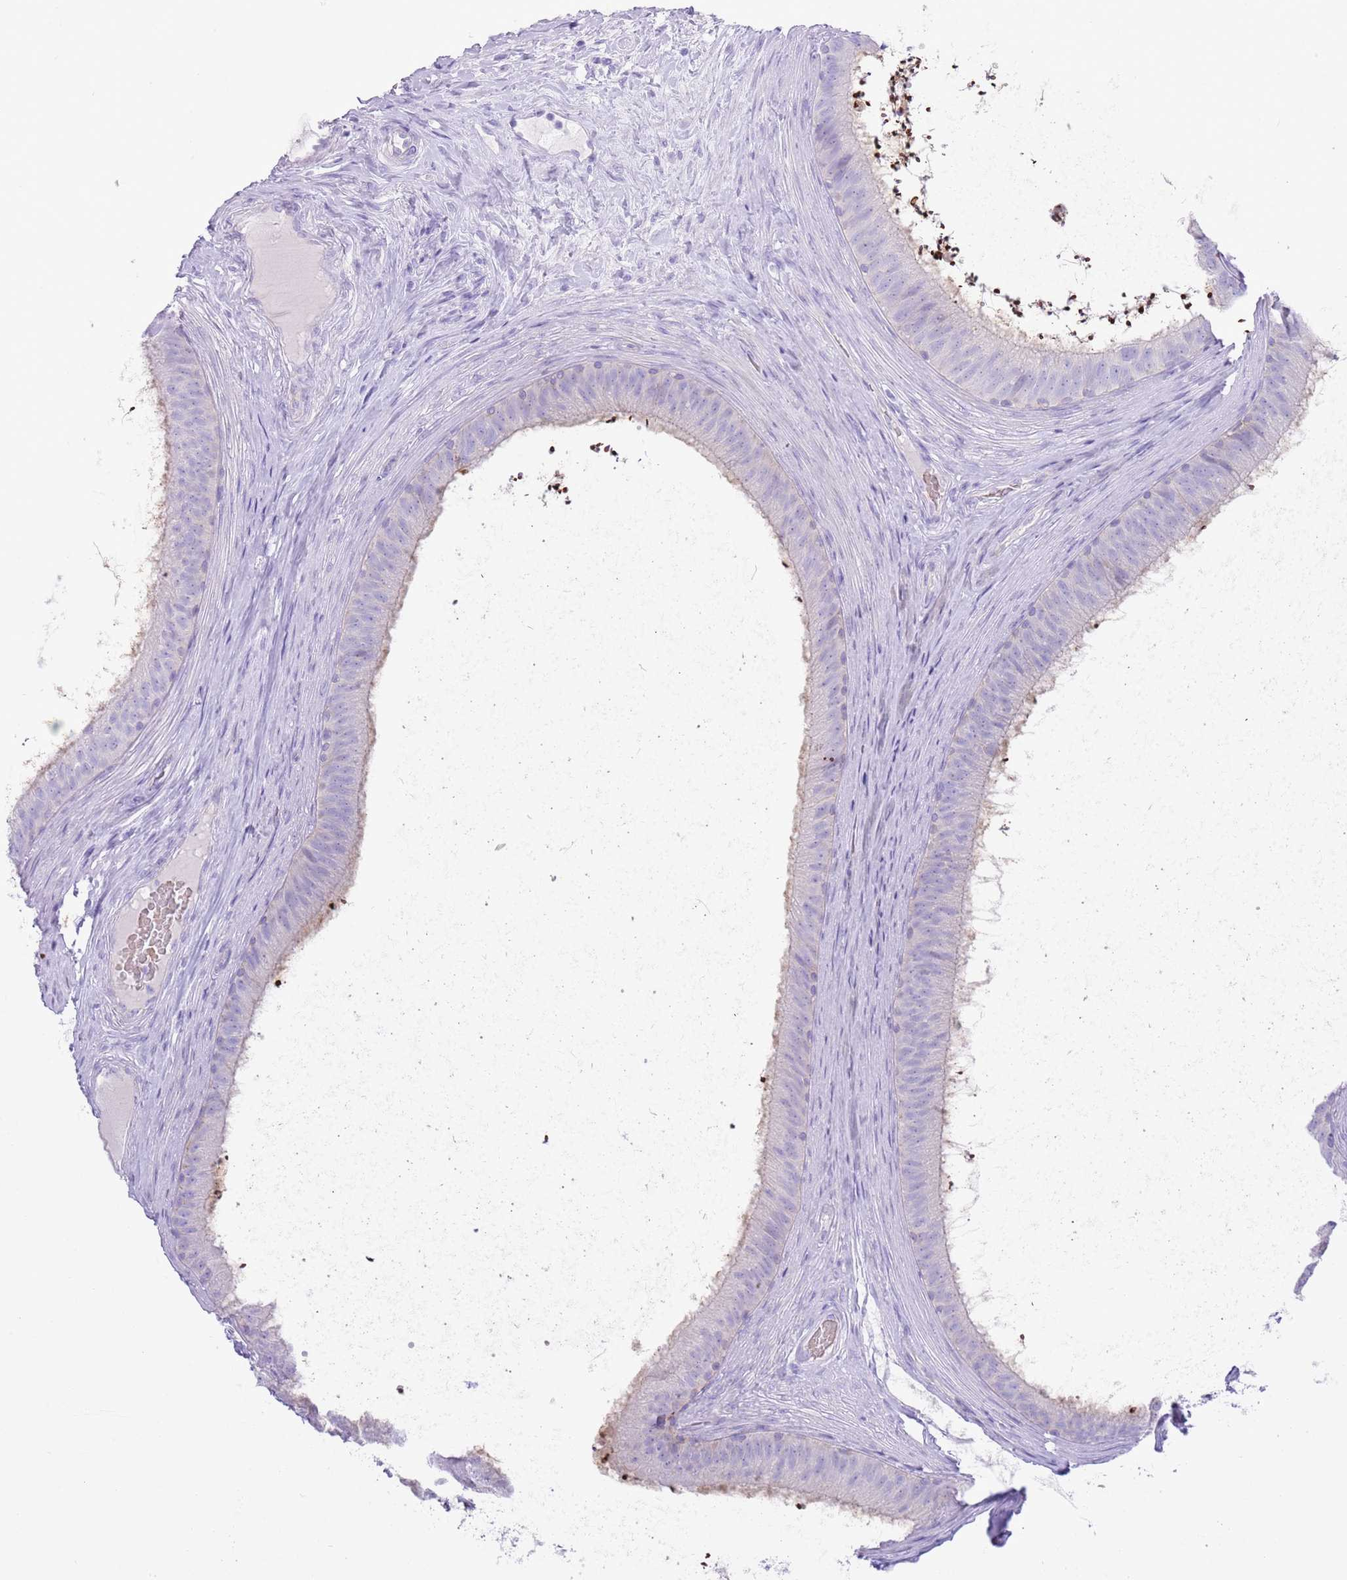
{"staining": {"intensity": "negative", "quantity": "none", "location": "none"}, "tissue": "epididymis", "cell_type": "Glandular cells", "image_type": "normal", "snomed": [{"axis": "morphology", "description": "Normal tissue, NOS"}, {"axis": "topography", "description": "Testis"}, {"axis": "topography", "description": "Epididymis"}], "caption": "A micrograph of epididymis stained for a protein demonstrates no brown staining in glandular cells. (DAB IHC with hematoxylin counter stain).", "gene": "ACR", "patient": {"sex": "male", "age": 41}}